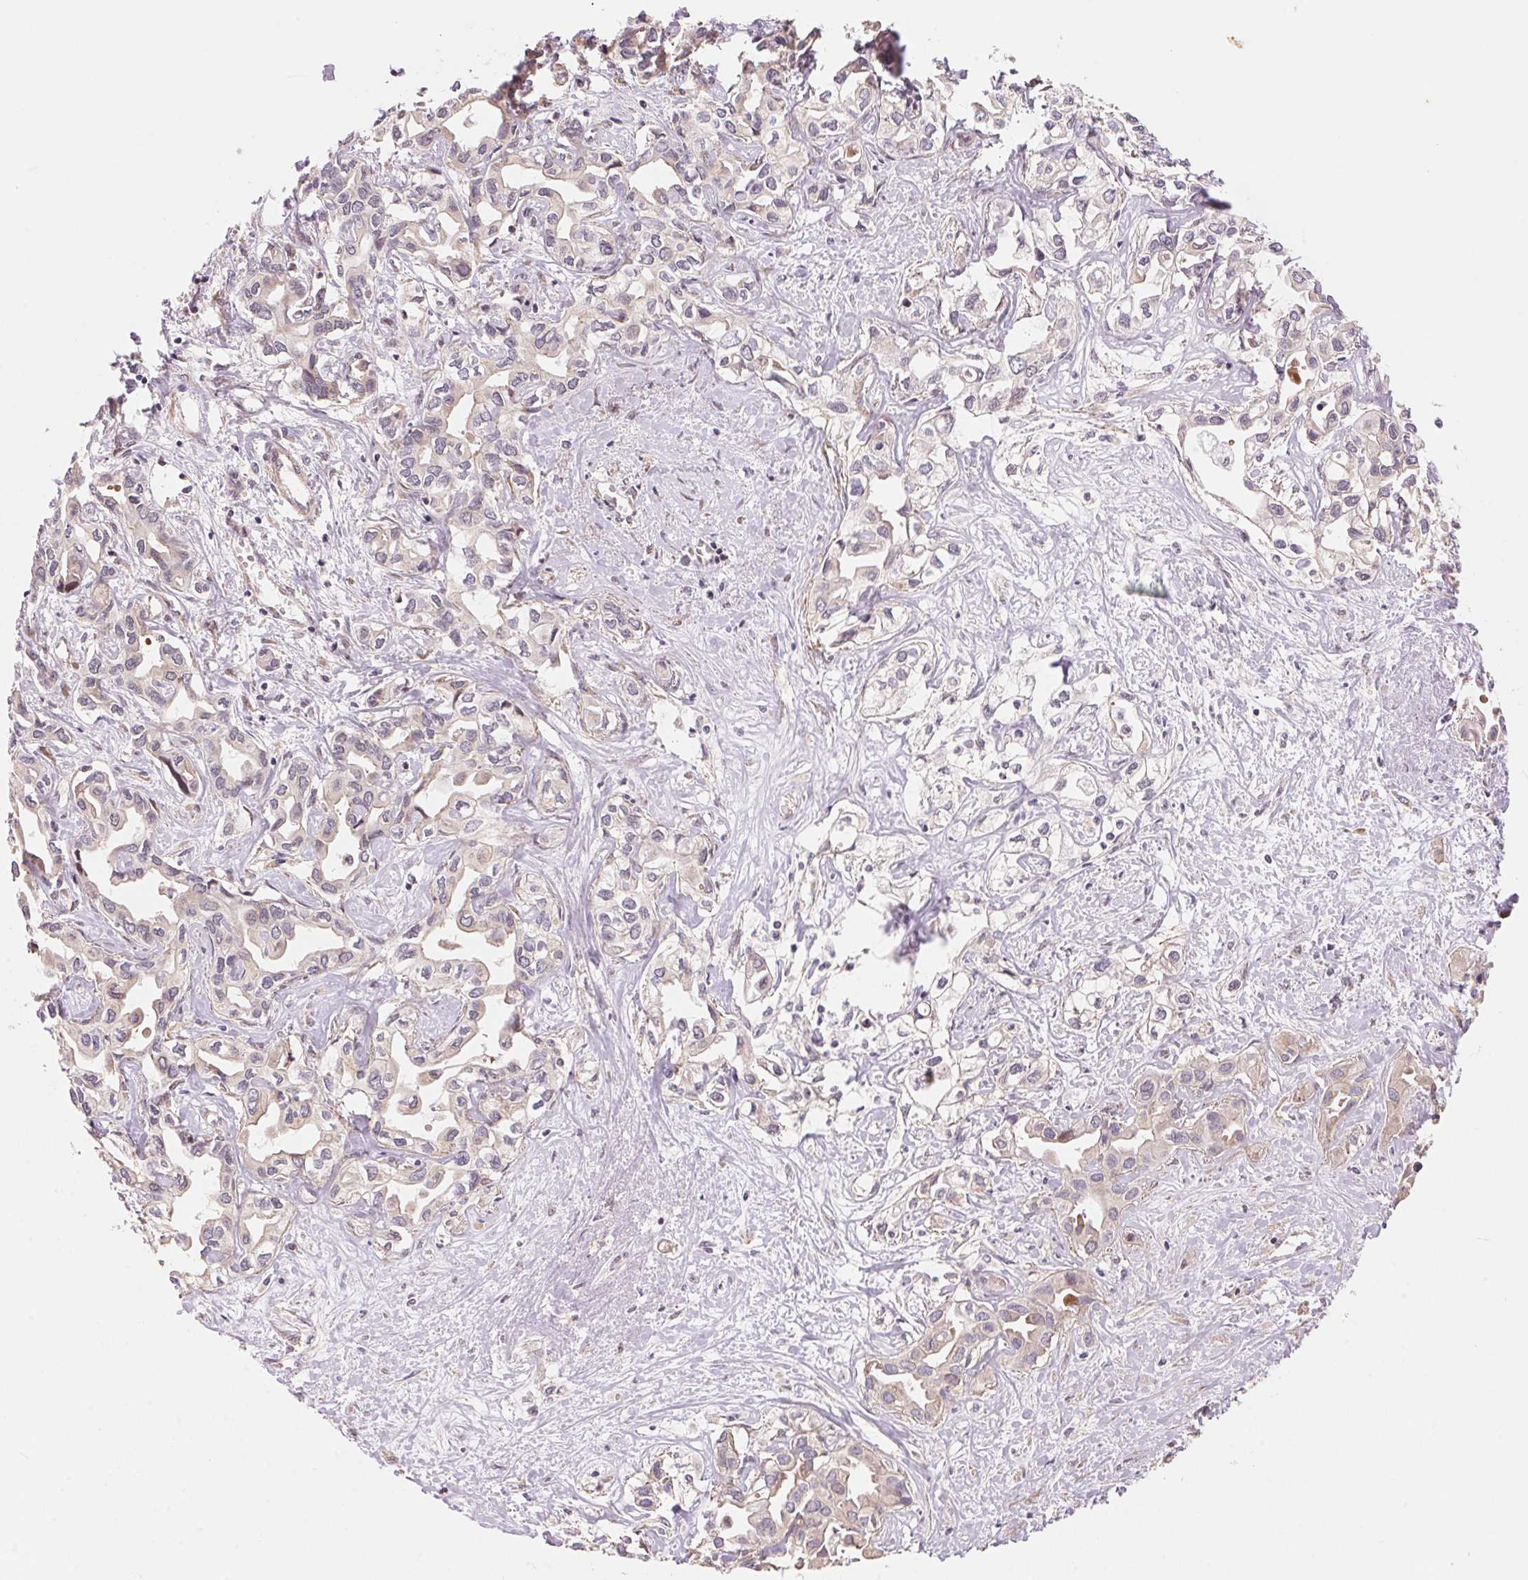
{"staining": {"intensity": "negative", "quantity": "none", "location": "none"}, "tissue": "liver cancer", "cell_type": "Tumor cells", "image_type": "cancer", "snomed": [{"axis": "morphology", "description": "Cholangiocarcinoma"}, {"axis": "topography", "description": "Liver"}], "caption": "Immunohistochemistry (IHC) histopathology image of liver cholangiocarcinoma stained for a protein (brown), which exhibits no expression in tumor cells.", "gene": "TNIP2", "patient": {"sex": "female", "age": 64}}